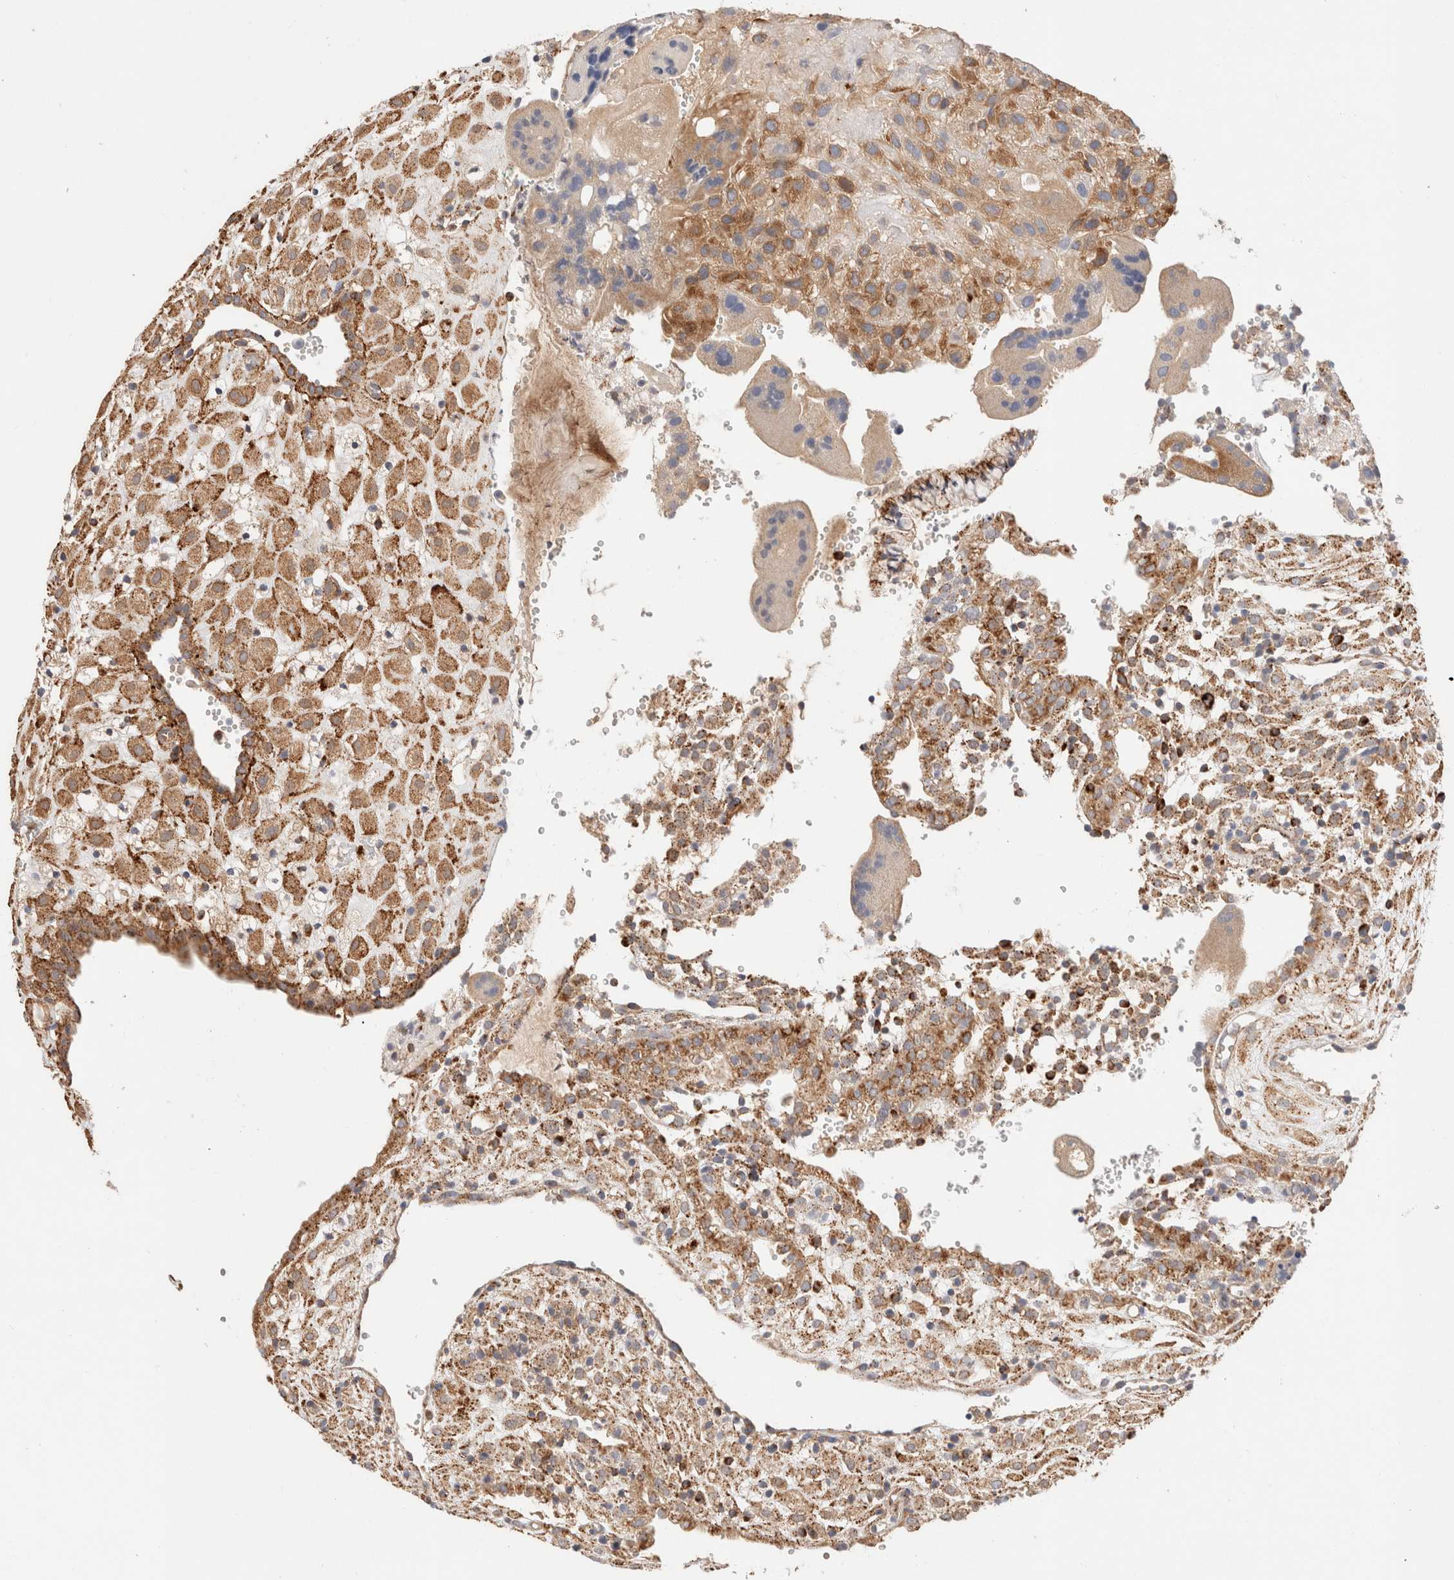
{"staining": {"intensity": "moderate", "quantity": ">75%", "location": "cytoplasmic/membranous"}, "tissue": "placenta", "cell_type": "Decidual cells", "image_type": "normal", "snomed": [{"axis": "morphology", "description": "Normal tissue, NOS"}, {"axis": "topography", "description": "Placenta"}], "caption": "Decidual cells reveal medium levels of moderate cytoplasmic/membranous staining in about >75% of cells in benign human placenta. The staining was performed using DAB to visualize the protein expression in brown, while the nuclei were stained in blue with hematoxylin (Magnification: 20x).", "gene": "RABEPK", "patient": {"sex": "female", "age": 18}}